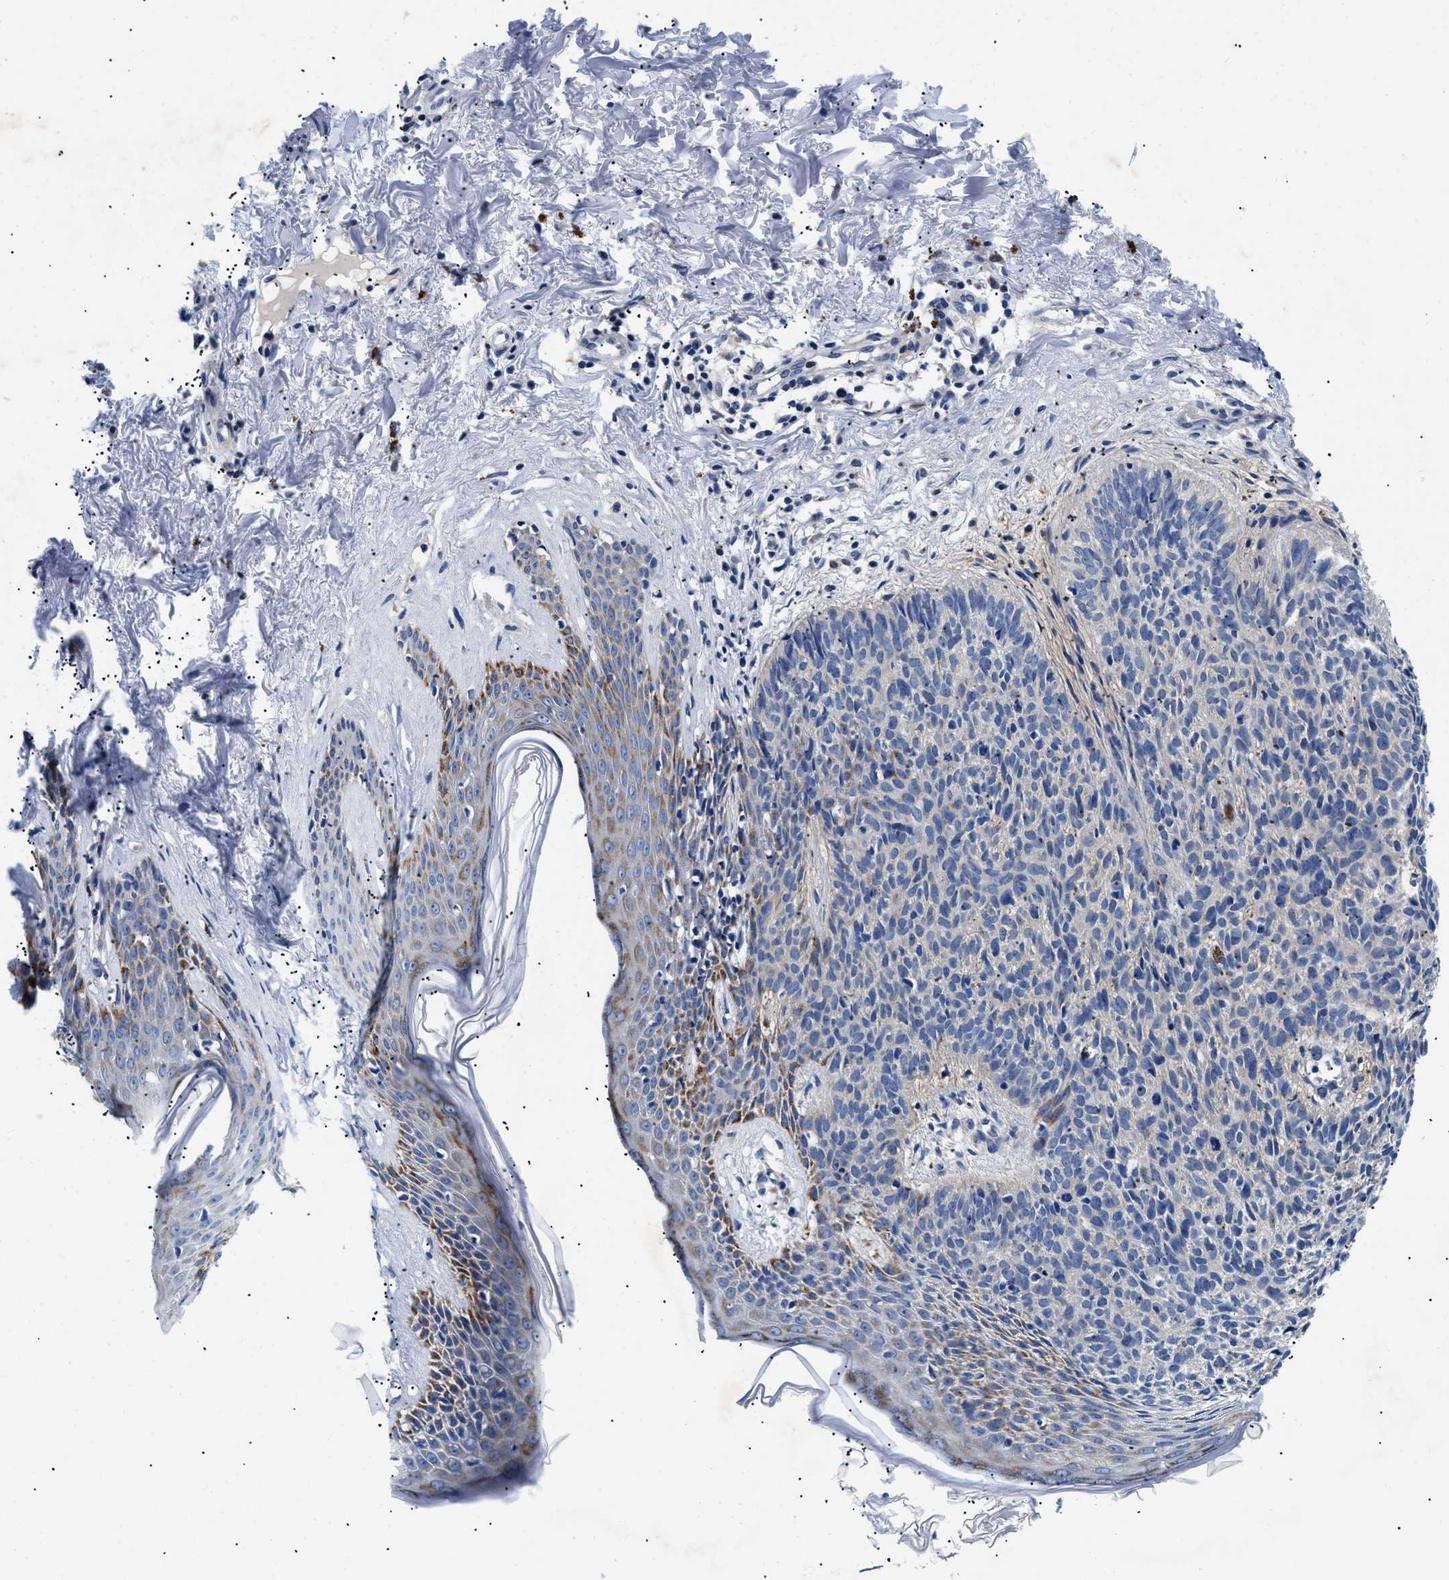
{"staining": {"intensity": "weak", "quantity": "<25%", "location": "cytoplasmic/membranous"}, "tissue": "skin cancer", "cell_type": "Tumor cells", "image_type": "cancer", "snomed": [{"axis": "morphology", "description": "Basal cell carcinoma"}, {"axis": "topography", "description": "Skin"}], "caption": "This is an IHC histopathology image of human skin basal cell carcinoma. There is no expression in tumor cells.", "gene": "MEA1", "patient": {"sex": "male", "age": 60}}